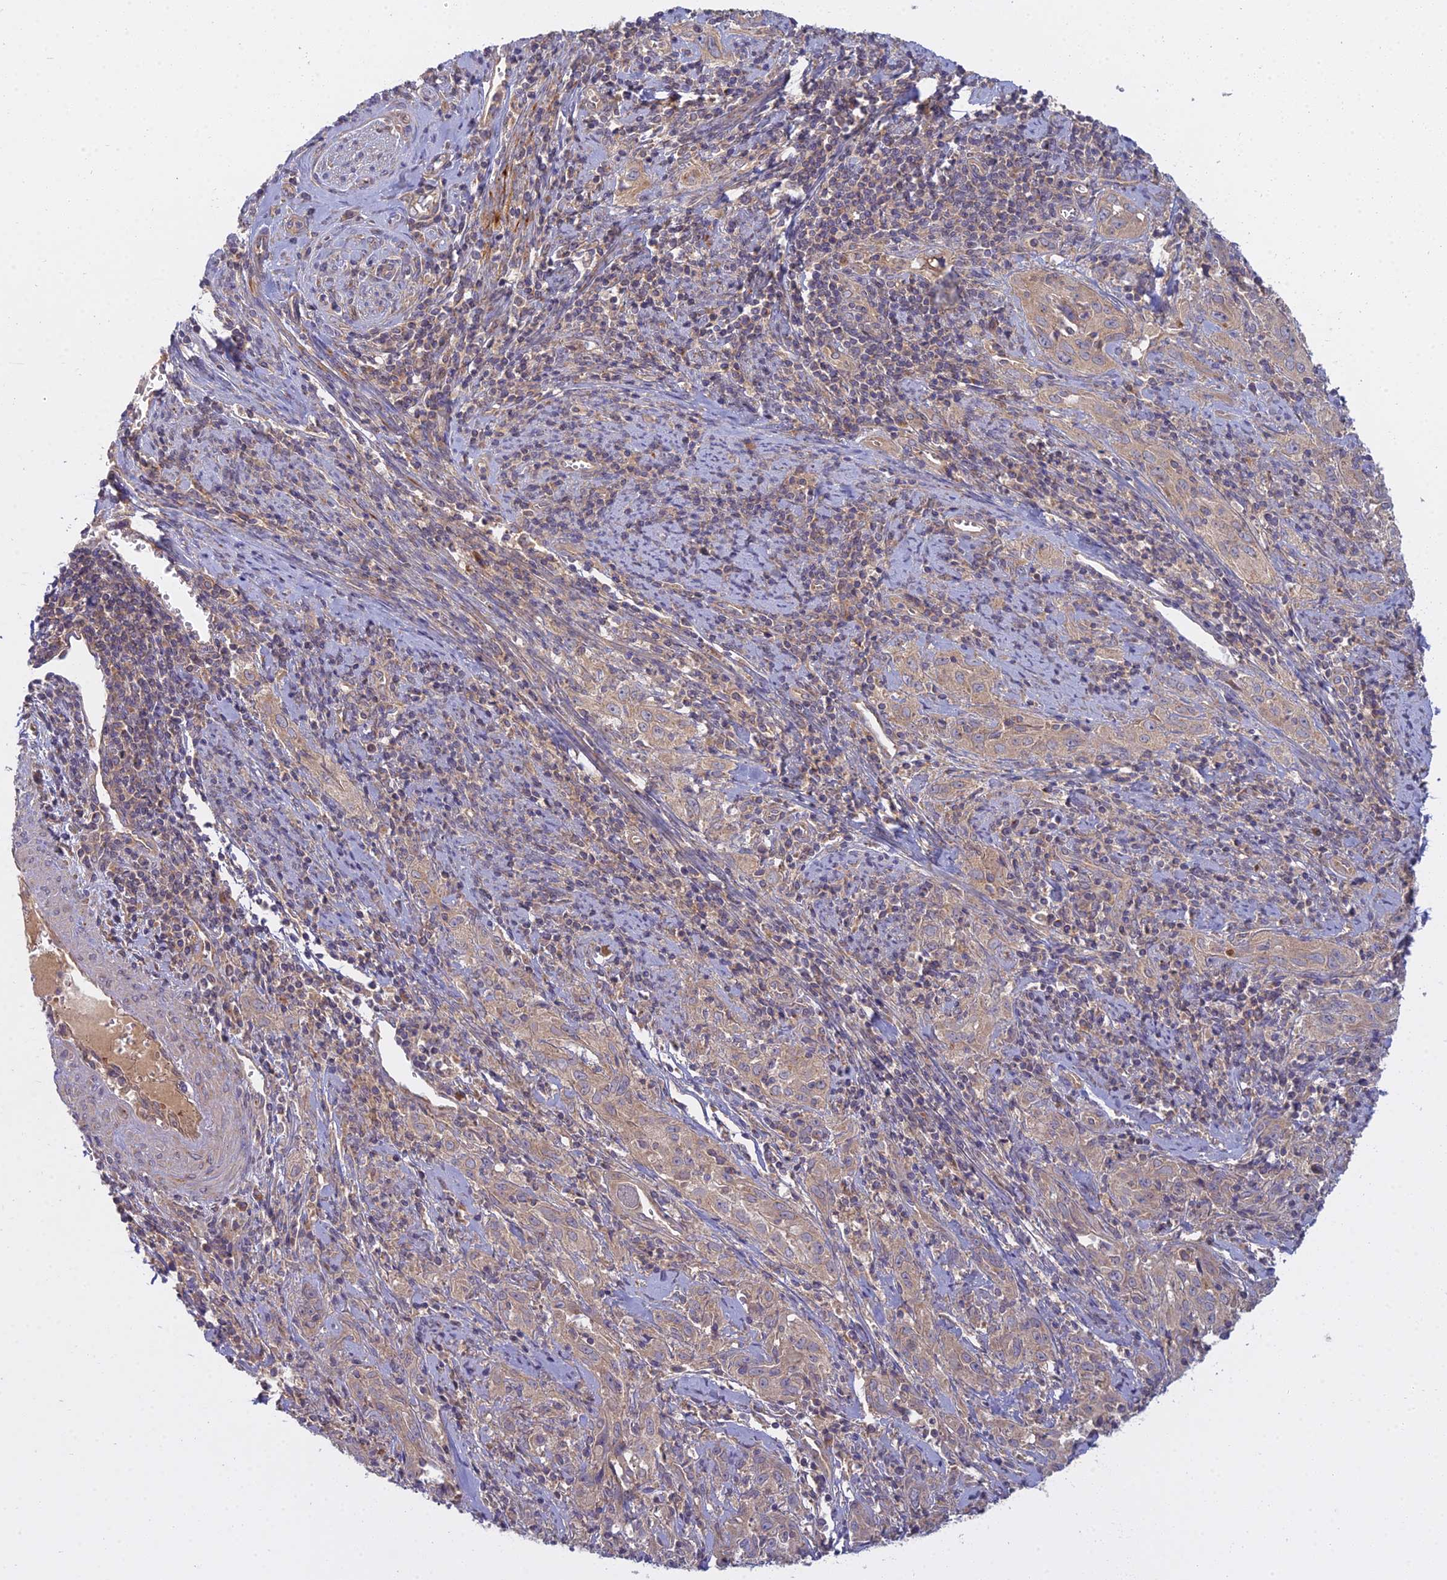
{"staining": {"intensity": "weak", "quantity": "25%-75%", "location": "cytoplasmic/membranous"}, "tissue": "cervical cancer", "cell_type": "Tumor cells", "image_type": "cancer", "snomed": [{"axis": "morphology", "description": "Squamous cell carcinoma, NOS"}, {"axis": "topography", "description": "Cervix"}], "caption": "An IHC histopathology image of neoplastic tissue is shown. Protein staining in brown shows weak cytoplasmic/membranous positivity in squamous cell carcinoma (cervical) within tumor cells.", "gene": "CCDC167", "patient": {"sex": "female", "age": 57}}